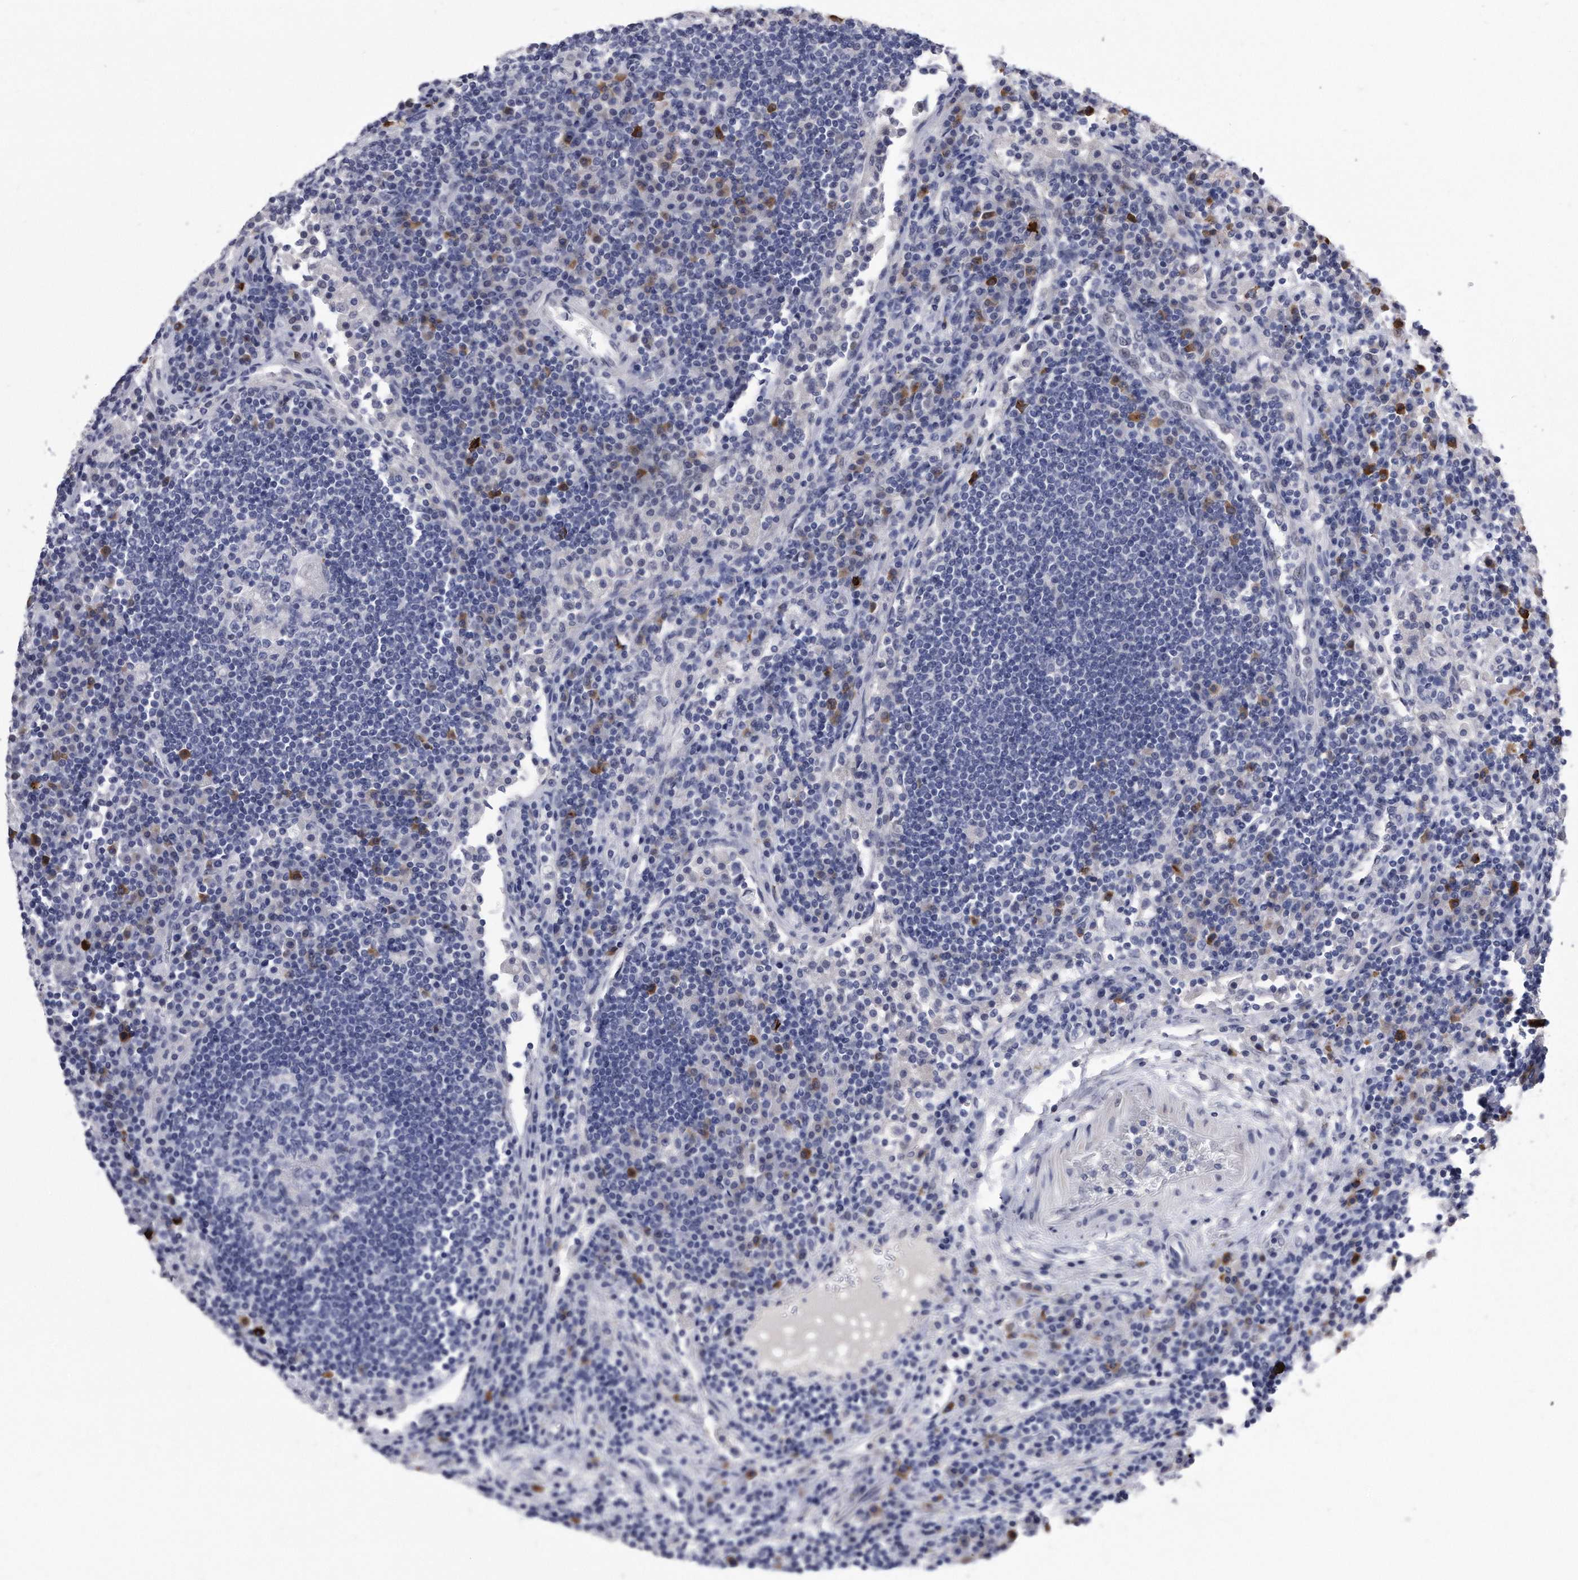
{"staining": {"intensity": "negative", "quantity": "none", "location": "none"}, "tissue": "lymph node", "cell_type": "Germinal center cells", "image_type": "normal", "snomed": [{"axis": "morphology", "description": "Normal tissue, NOS"}, {"axis": "topography", "description": "Lymph node"}], "caption": "Photomicrograph shows no protein expression in germinal center cells of unremarkable lymph node.", "gene": "KCTD8", "patient": {"sex": "female", "age": 53}}